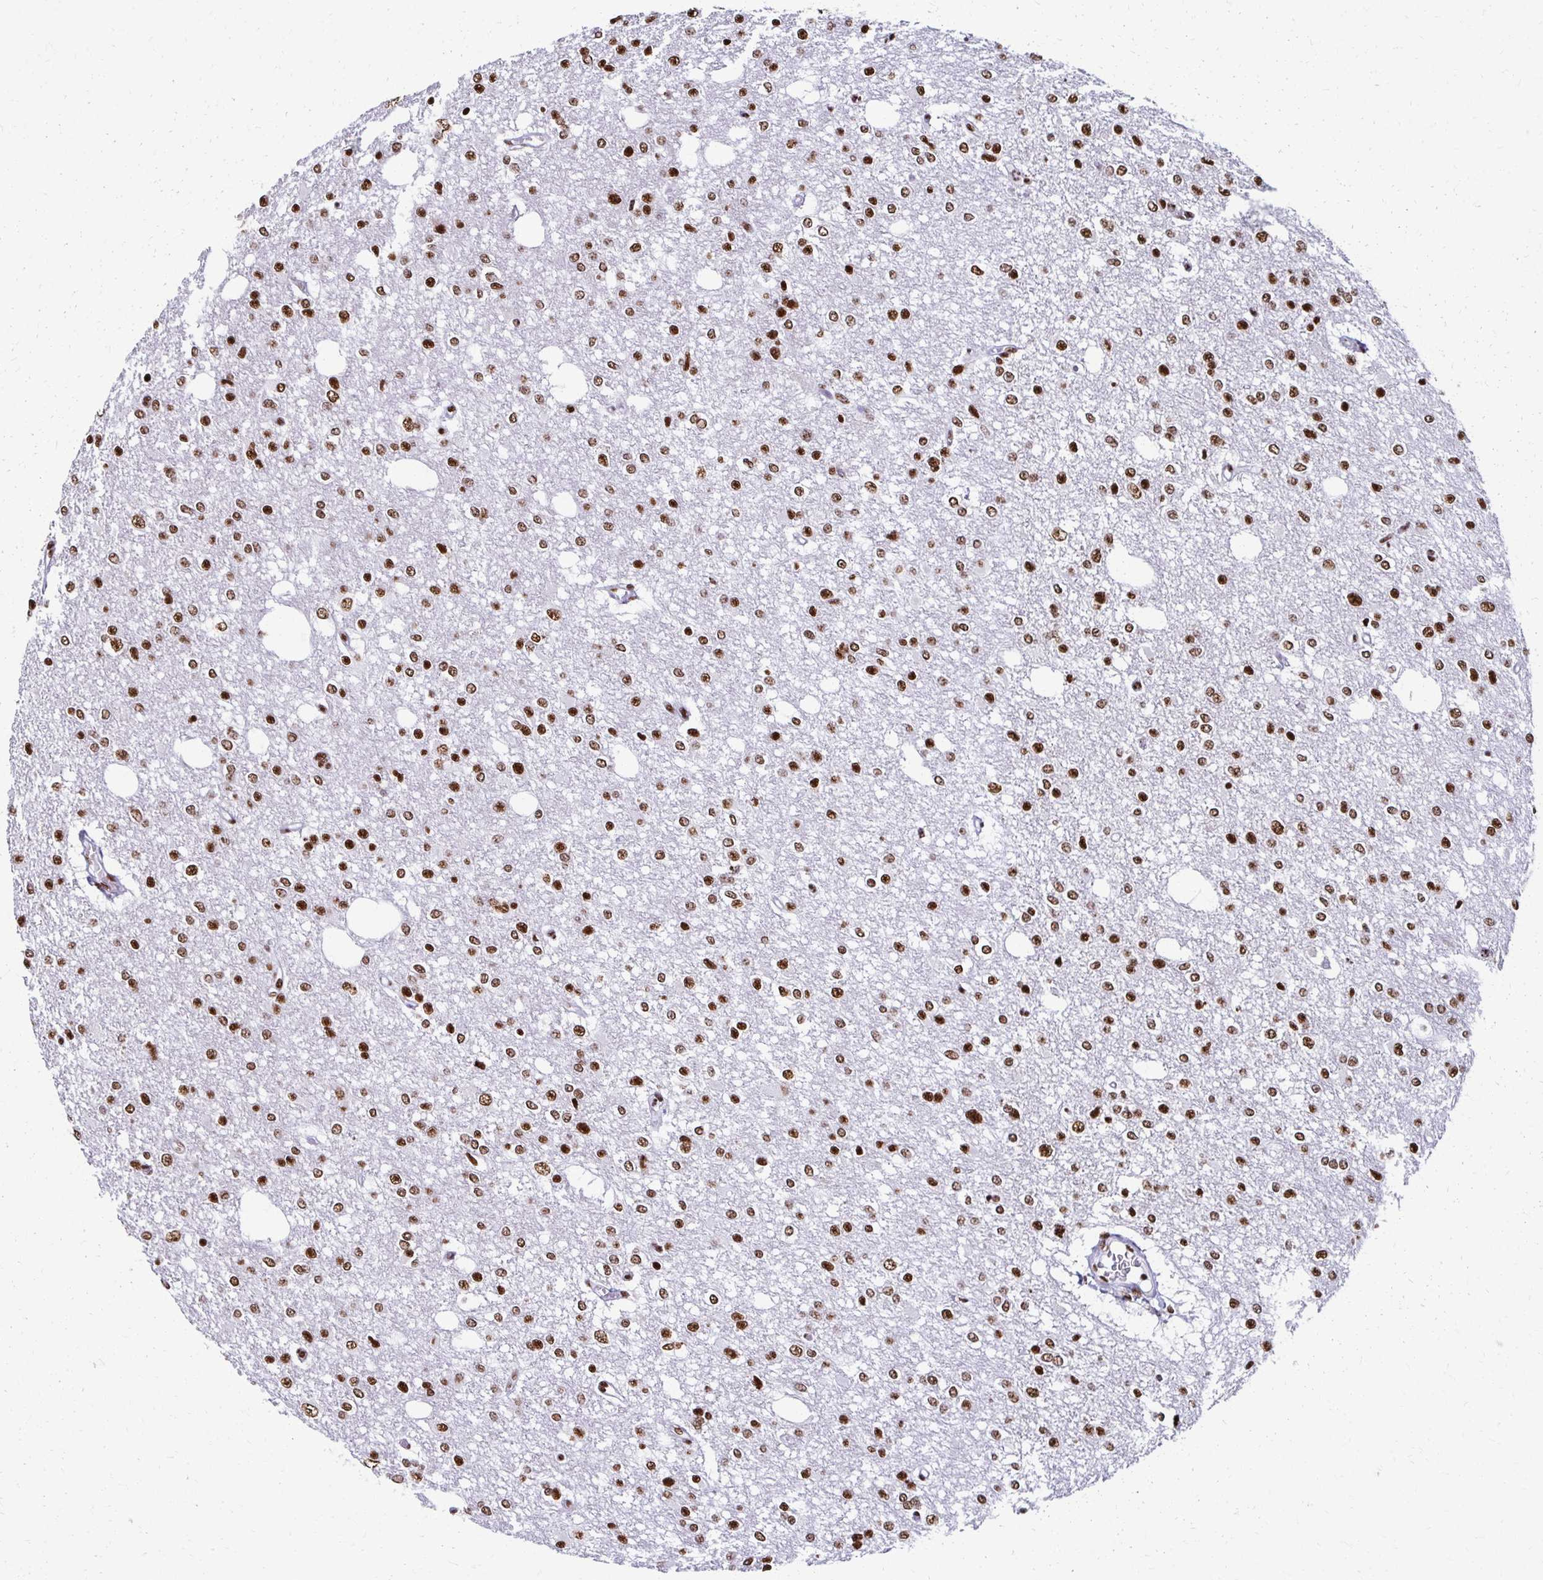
{"staining": {"intensity": "strong", "quantity": ">75%", "location": "nuclear"}, "tissue": "glioma", "cell_type": "Tumor cells", "image_type": "cancer", "snomed": [{"axis": "morphology", "description": "Glioma, malignant, Low grade"}, {"axis": "topography", "description": "Brain"}], "caption": "A high amount of strong nuclear staining is present in about >75% of tumor cells in glioma tissue.", "gene": "NONO", "patient": {"sex": "male", "age": 26}}